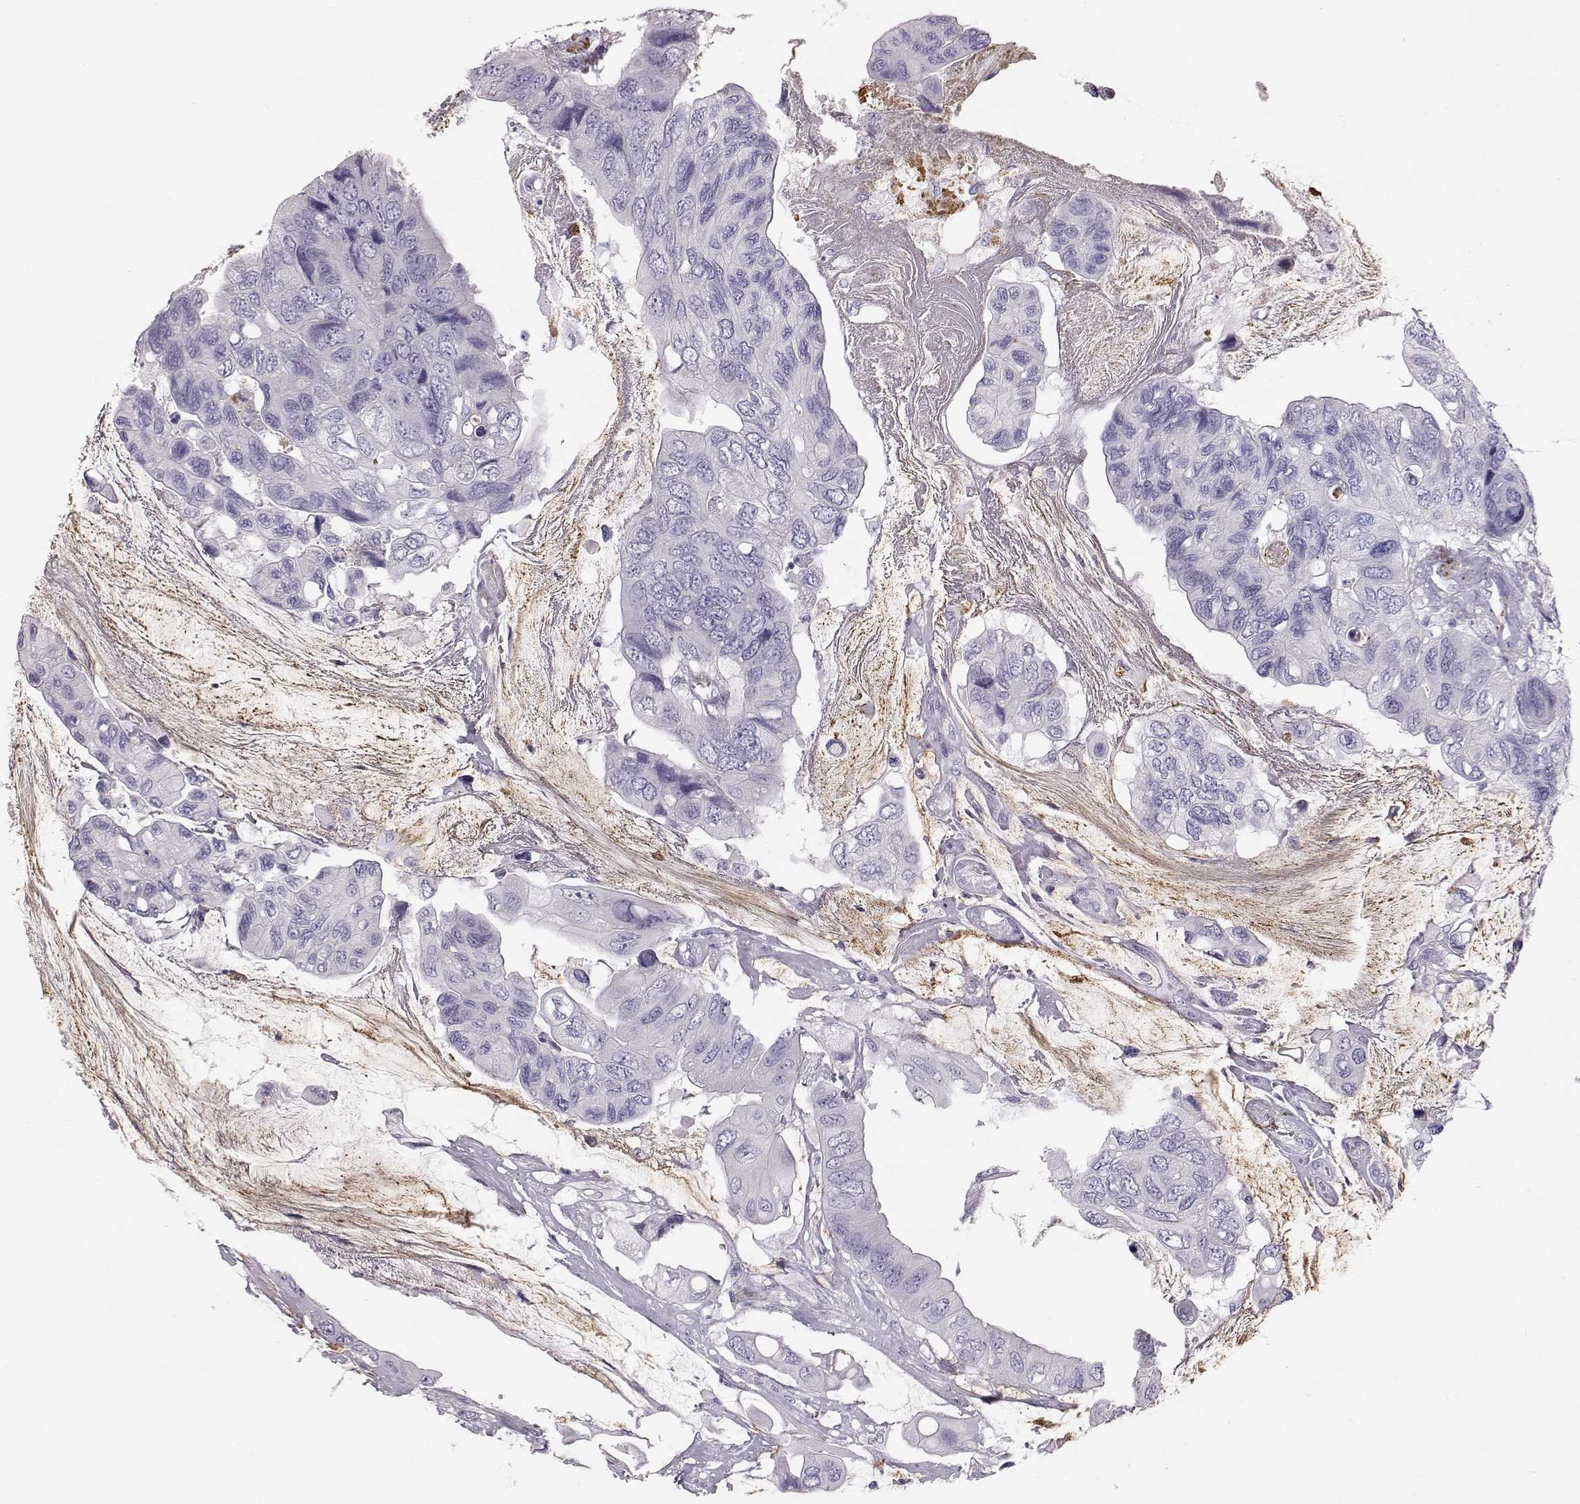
{"staining": {"intensity": "negative", "quantity": "none", "location": "none"}, "tissue": "colorectal cancer", "cell_type": "Tumor cells", "image_type": "cancer", "snomed": [{"axis": "morphology", "description": "Adenocarcinoma, NOS"}, {"axis": "topography", "description": "Rectum"}], "caption": "The photomicrograph shows no staining of tumor cells in colorectal cancer.", "gene": "KRTAP16-1", "patient": {"sex": "male", "age": 63}}